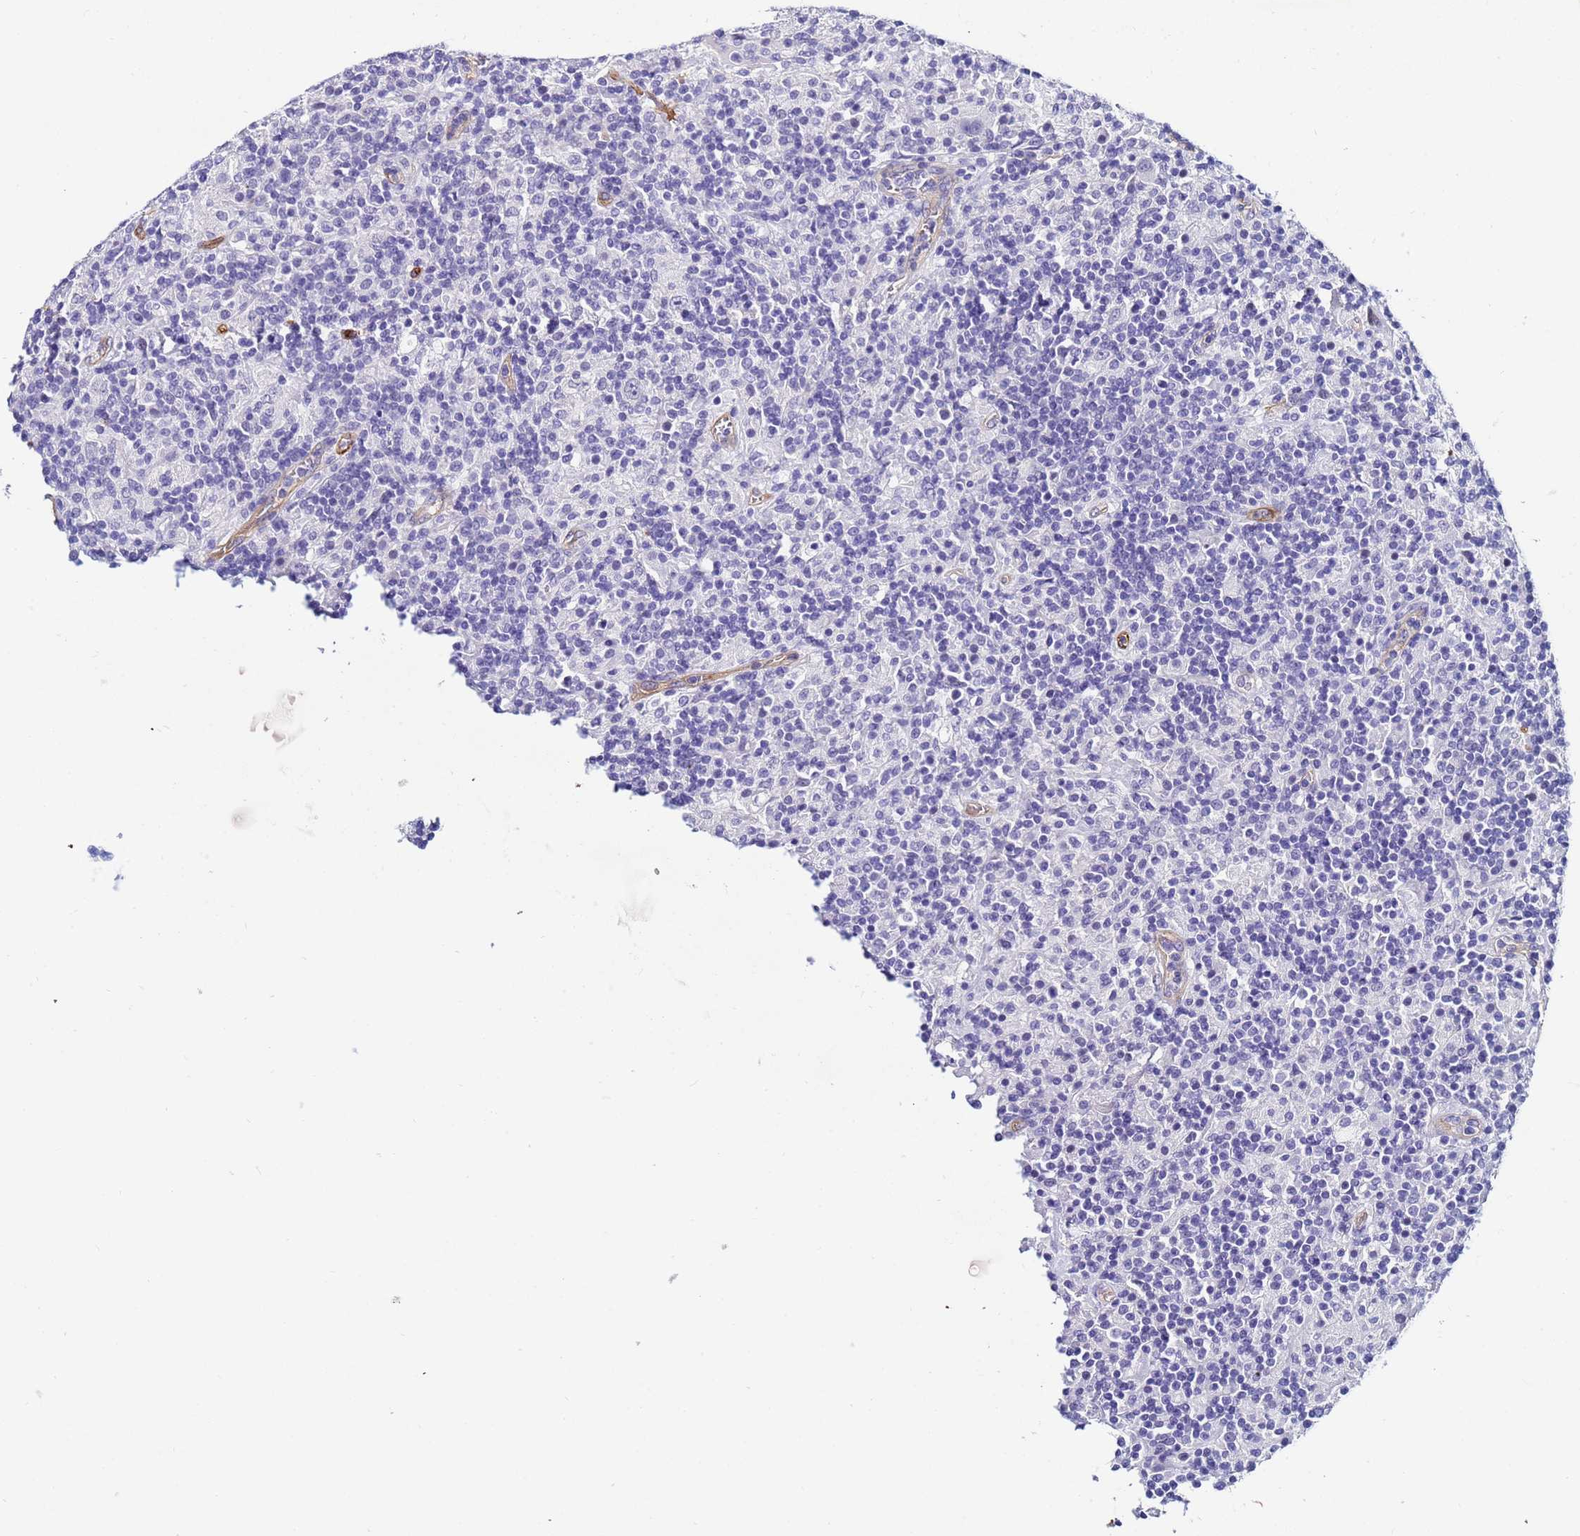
{"staining": {"intensity": "negative", "quantity": "none", "location": "none"}, "tissue": "lymphoma", "cell_type": "Tumor cells", "image_type": "cancer", "snomed": [{"axis": "morphology", "description": "Hodgkin's disease, NOS"}, {"axis": "topography", "description": "Lymph node"}], "caption": "Tumor cells show no significant protein staining in Hodgkin's disease. (Brightfield microscopy of DAB immunohistochemistry (IHC) at high magnification).", "gene": "DEFB104A", "patient": {"sex": "male", "age": 70}}